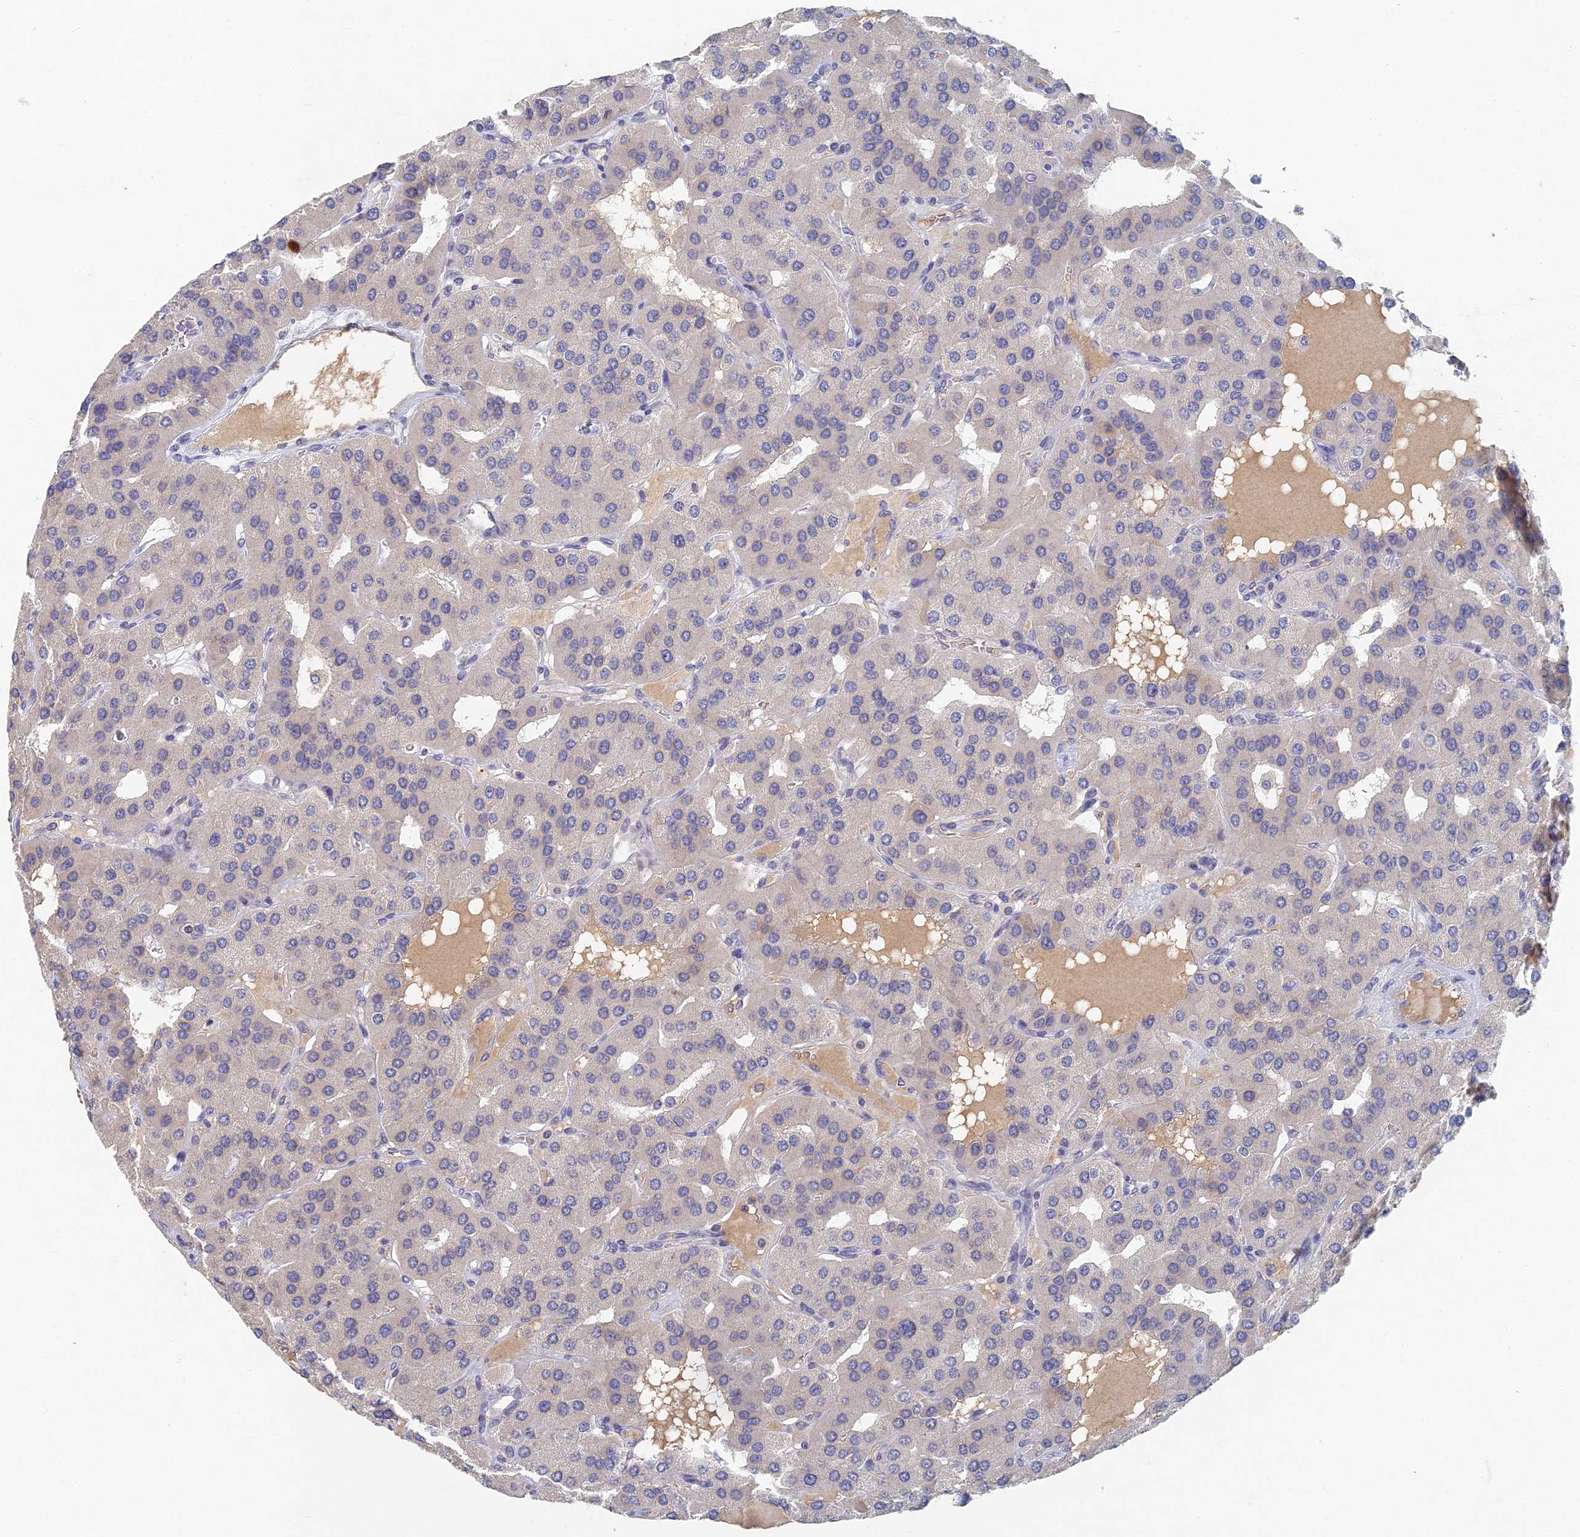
{"staining": {"intensity": "negative", "quantity": "none", "location": "none"}, "tissue": "parathyroid gland", "cell_type": "Glandular cells", "image_type": "normal", "snomed": [{"axis": "morphology", "description": "Normal tissue, NOS"}, {"axis": "morphology", "description": "Adenoma, NOS"}, {"axis": "topography", "description": "Parathyroid gland"}], "caption": "This histopathology image is of benign parathyroid gland stained with IHC to label a protein in brown with the nuclei are counter-stained blue. There is no positivity in glandular cells. (DAB IHC with hematoxylin counter stain).", "gene": "GNA15", "patient": {"sex": "female", "age": 86}}